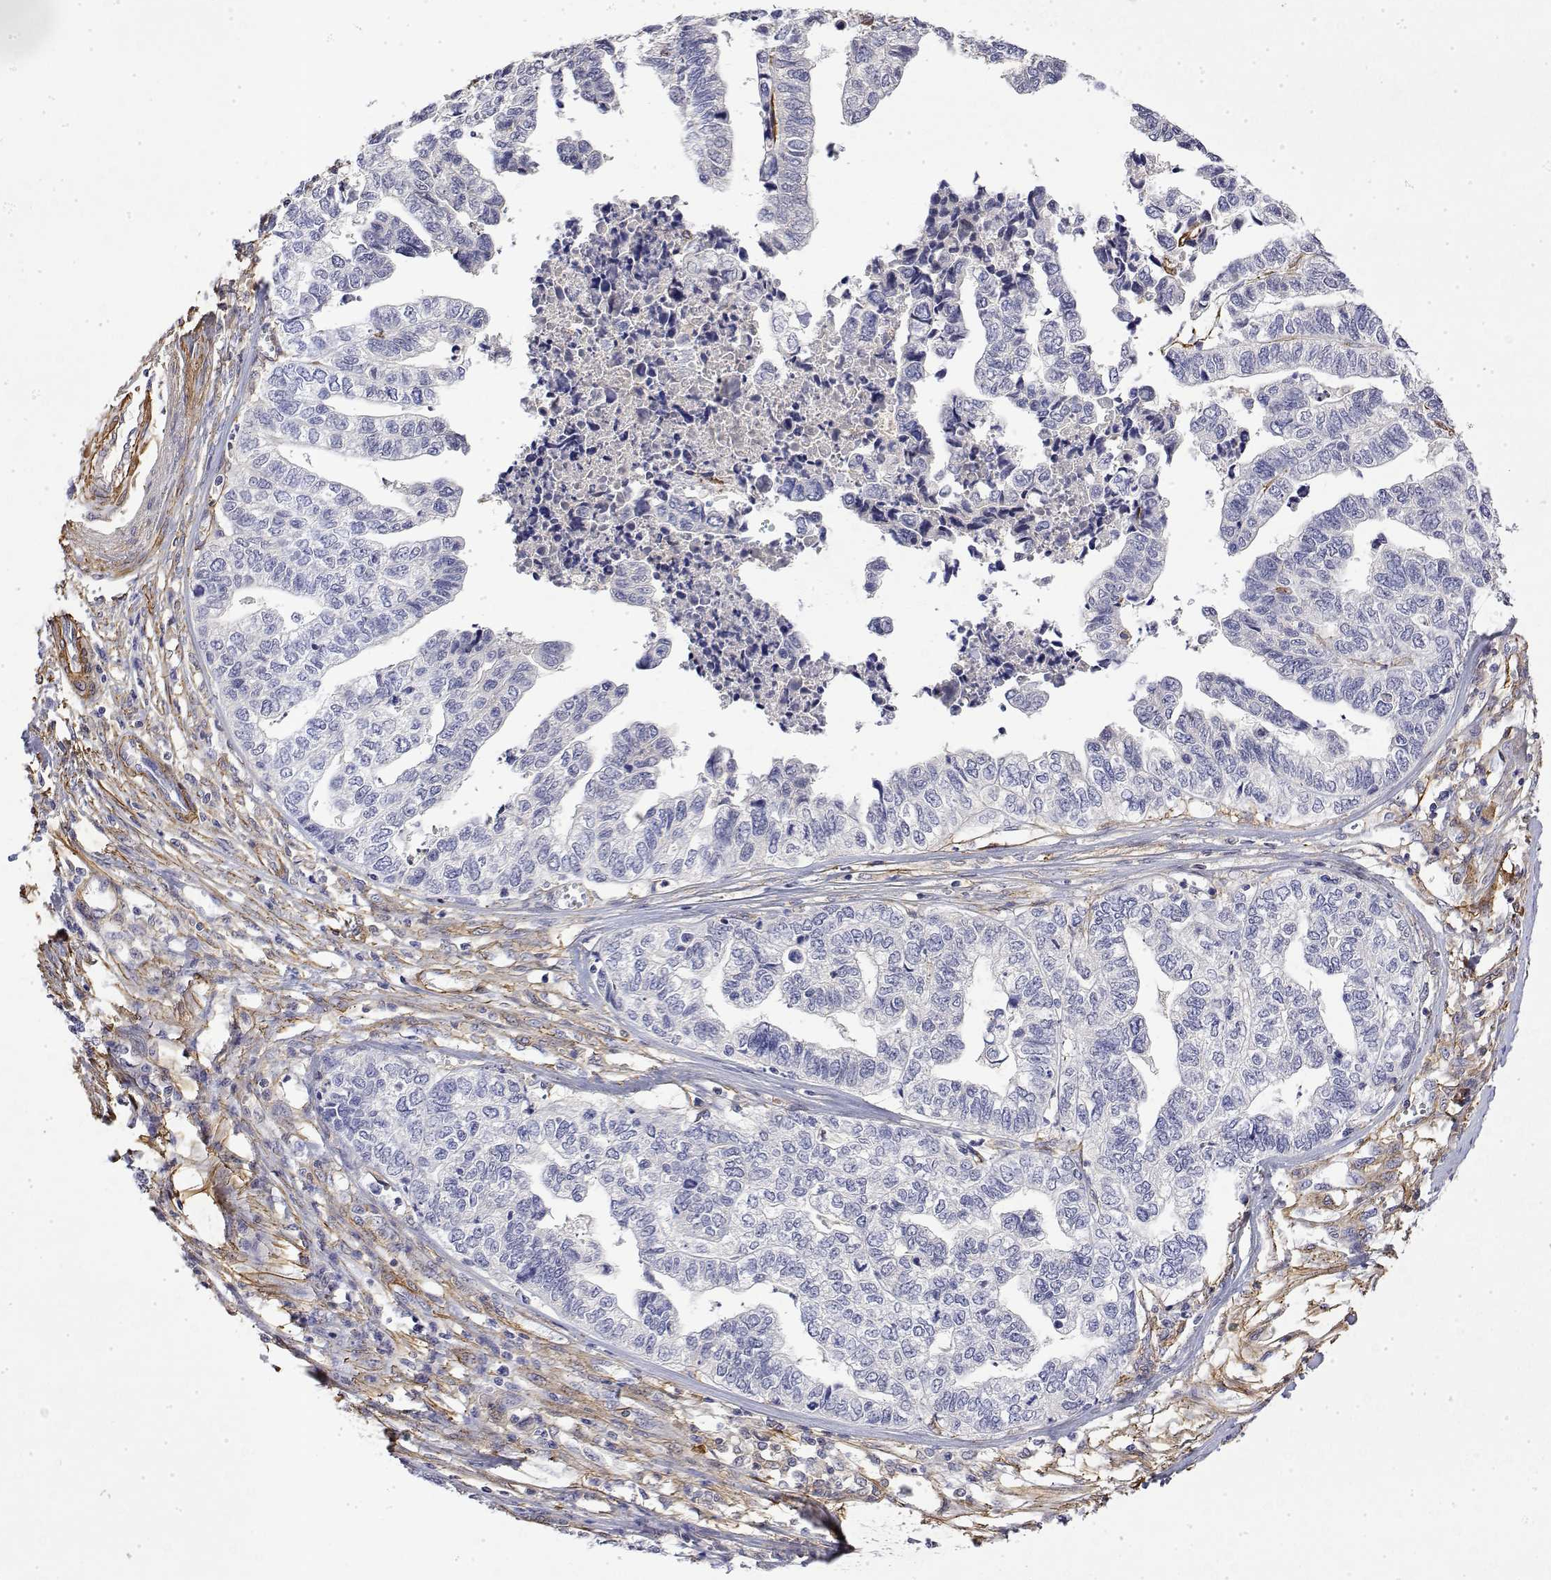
{"staining": {"intensity": "negative", "quantity": "none", "location": "none"}, "tissue": "stomach cancer", "cell_type": "Tumor cells", "image_type": "cancer", "snomed": [{"axis": "morphology", "description": "Adenocarcinoma, NOS"}, {"axis": "topography", "description": "Stomach, upper"}], "caption": "IHC of human adenocarcinoma (stomach) exhibits no expression in tumor cells.", "gene": "SOWAHD", "patient": {"sex": "female", "age": 67}}